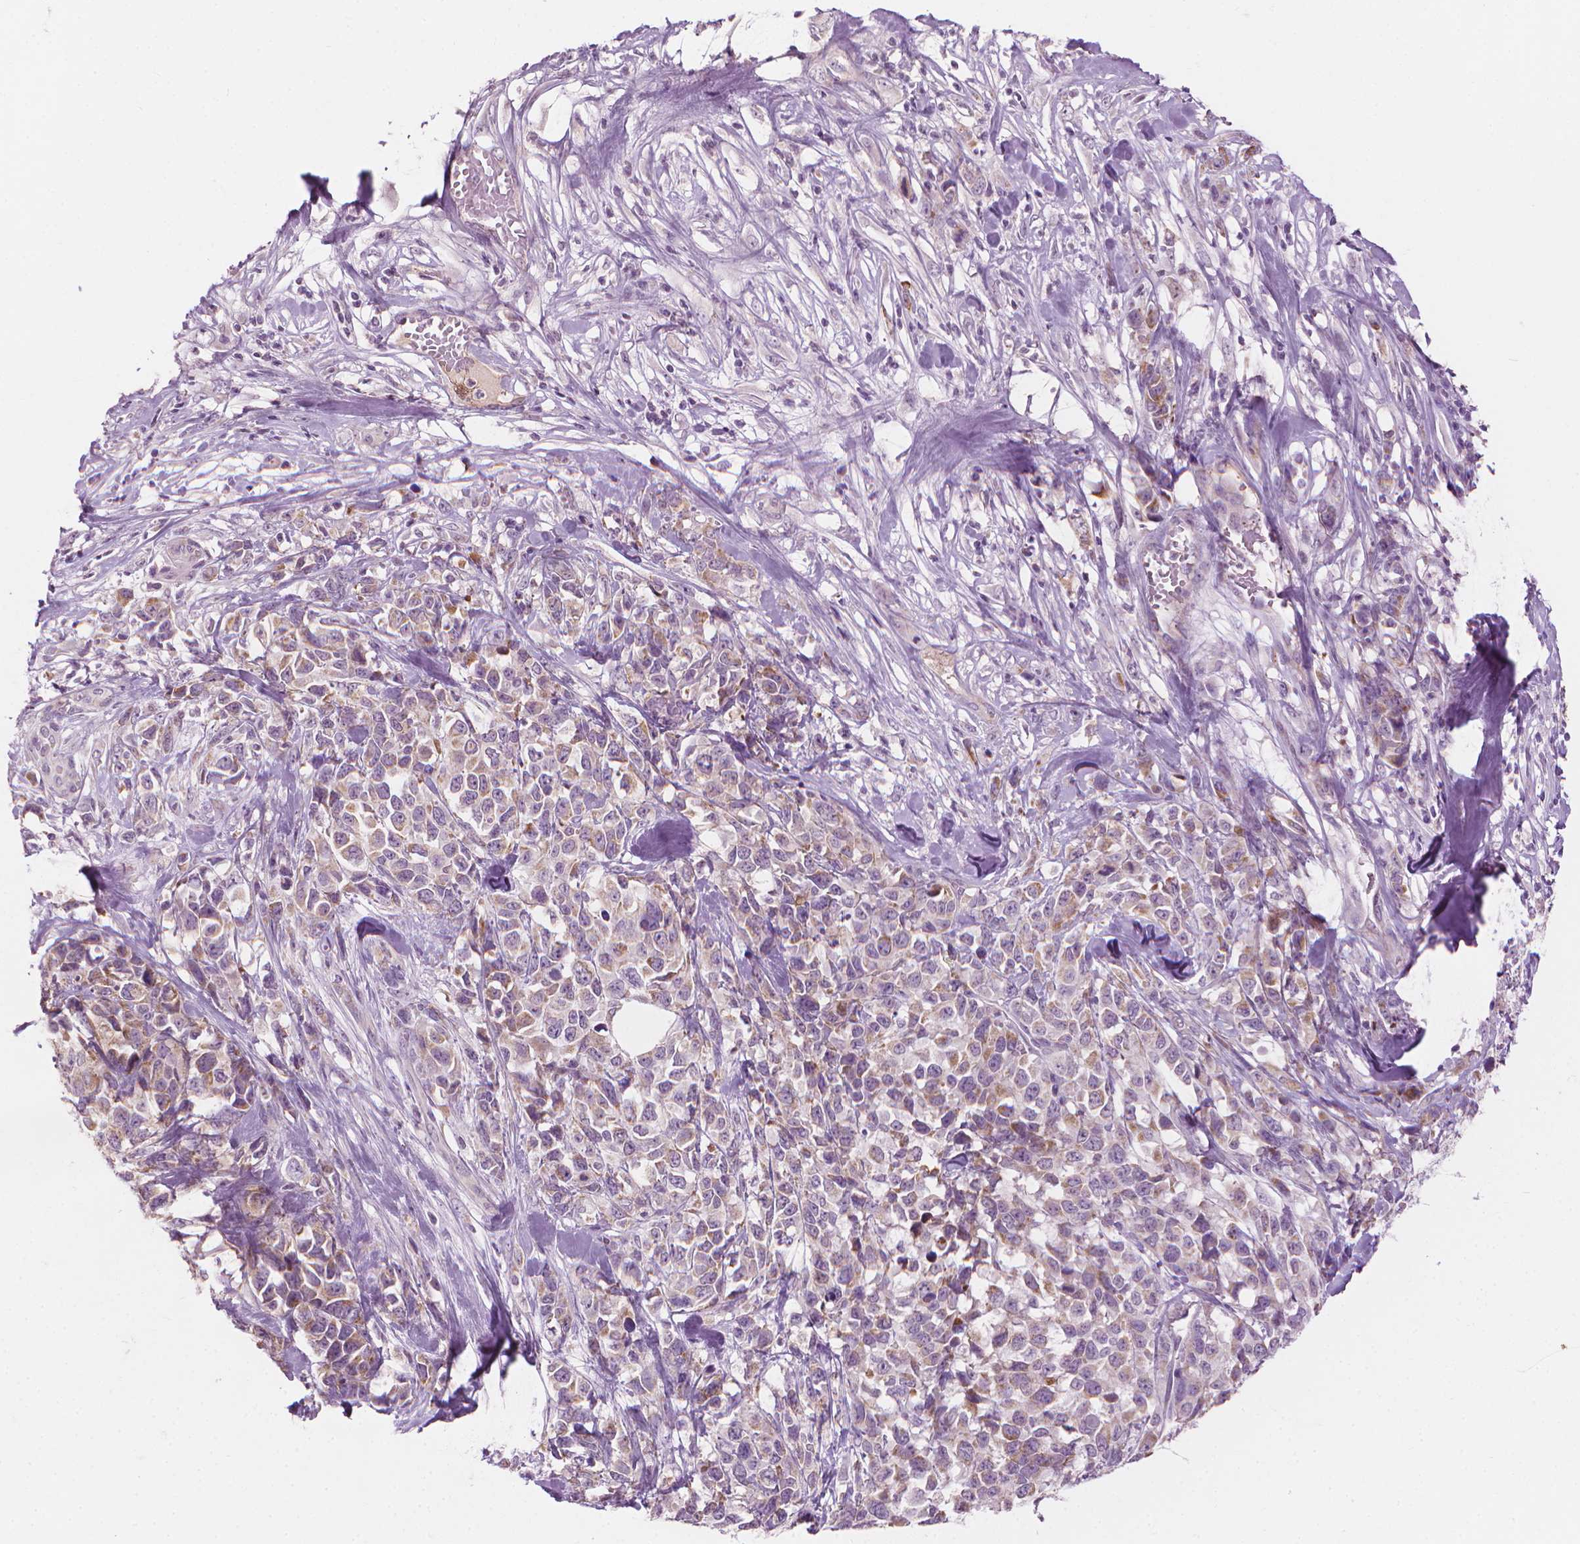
{"staining": {"intensity": "weak", "quantity": "25%-75%", "location": "cytoplasmic/membranous"}, "tissue": "melanoma", "cell_type": "Tumor cells", "image_type": "cancer", "snomed": [{"axis": "morphology", "description": "Malignant melanoma, Metastatic site"}, {"axis": "topography", "description": "Skin"}], "caption": "The immunohistochemical stain highlights weak cytoplasmic/membranous expression in tumor cells of malignant melanoma (metastatic site) tissue. Immunohistochemistry stains the protein in brown and the nuclei are stained blue.", "gene": "CFAP126", "patient": {"sex": "male", "age": 84}}